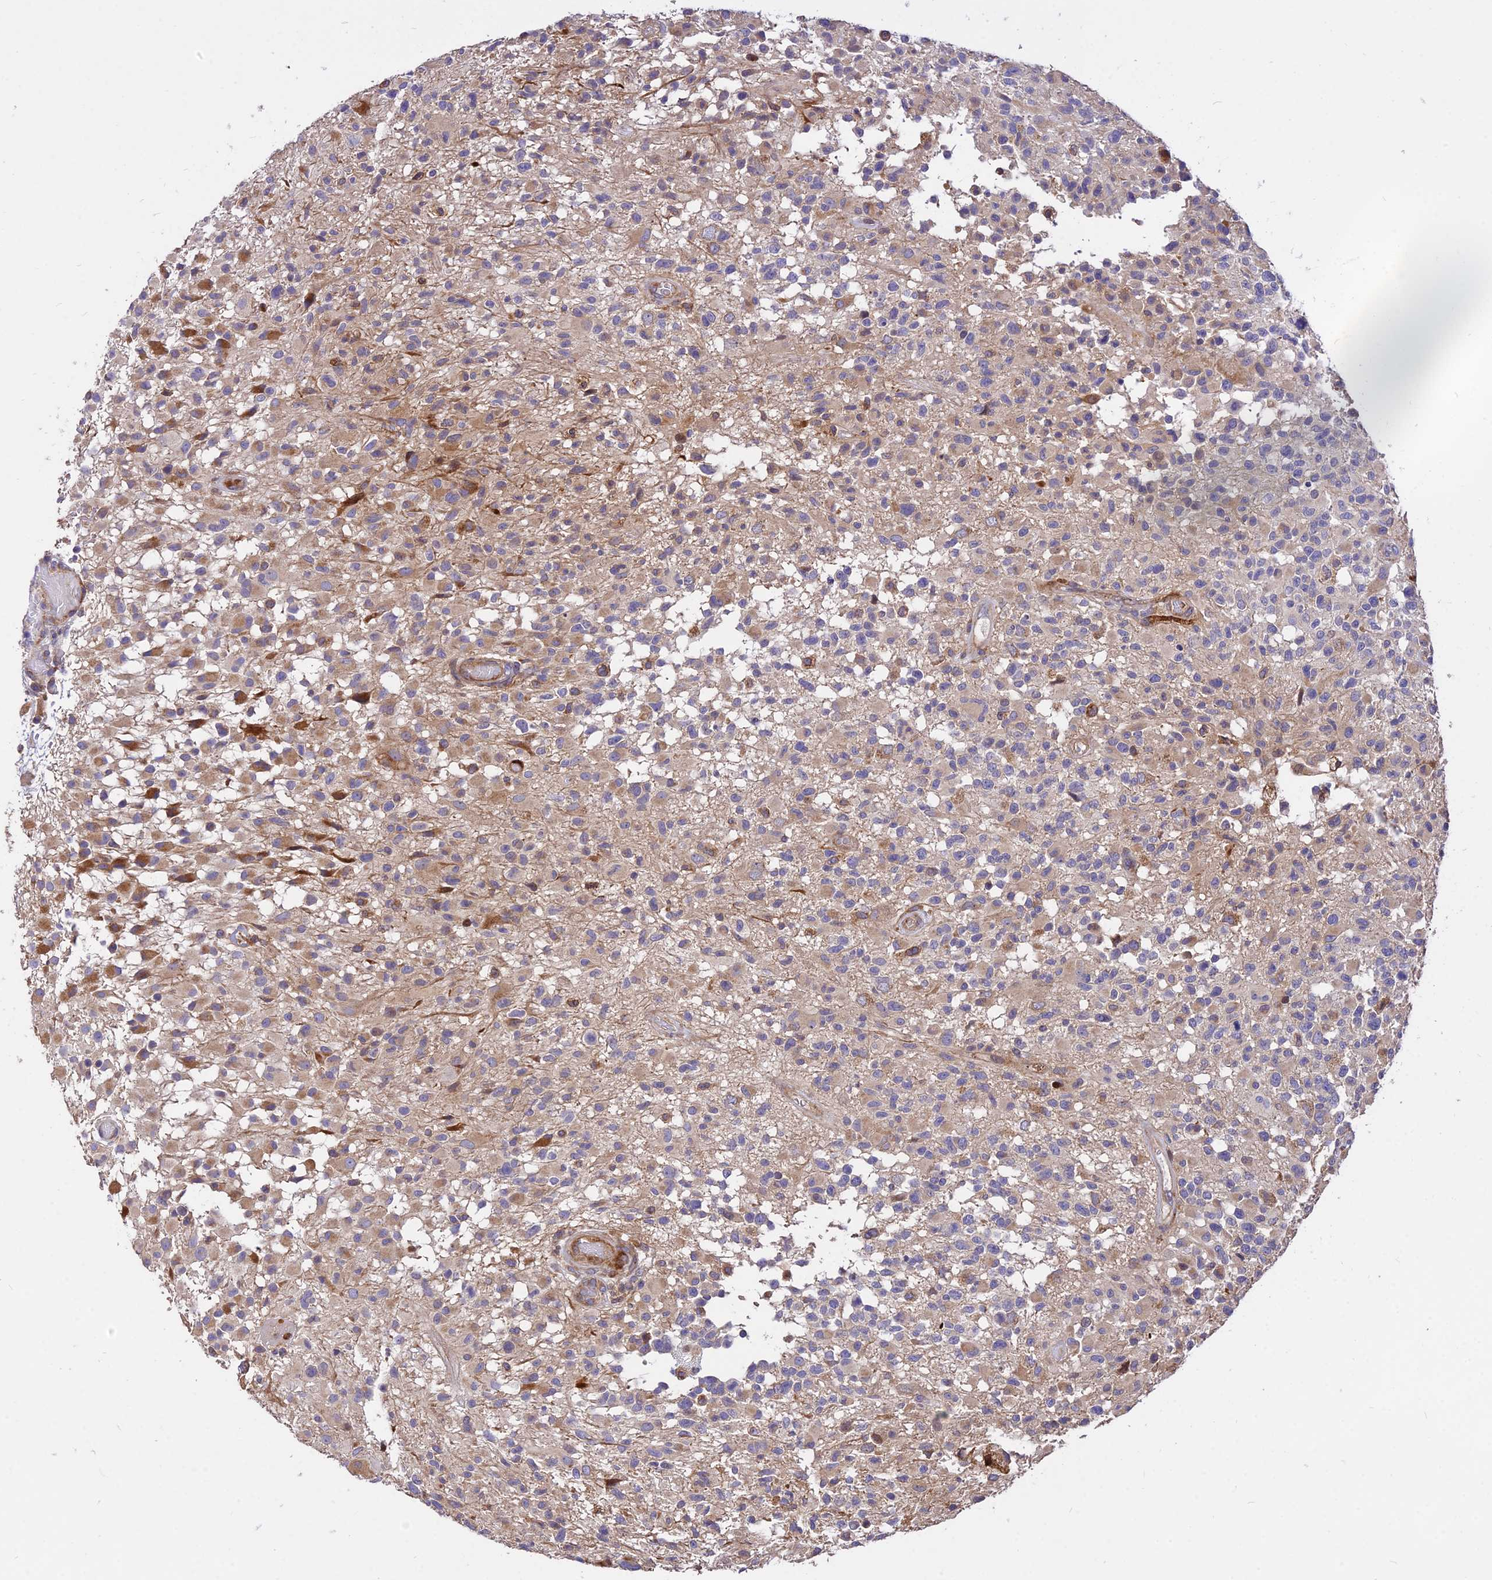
{"staining": {"intensity": "strong", "quantity": "<25%", "location": "cytoplasmic/membranous"}, "tissue": "glioma", "cell_type": "Tumor cells", "image_type": "cancer", "snomed": [{"axis": "morphology", "description": "Glioma, malignant, High grade"}, {"axis": "morphology", "description": "Glioblastoma, NOS"}, {"axis": "topography", "description": "Brain"}], "caption": "Immunohistochemical staining of glioma demonstrates strong cytoplasmic/membranous protein expression in approximately <25% of tumor cells.", "gene": "ROCK1", "patient": {"sex": "male", "age": 60}}